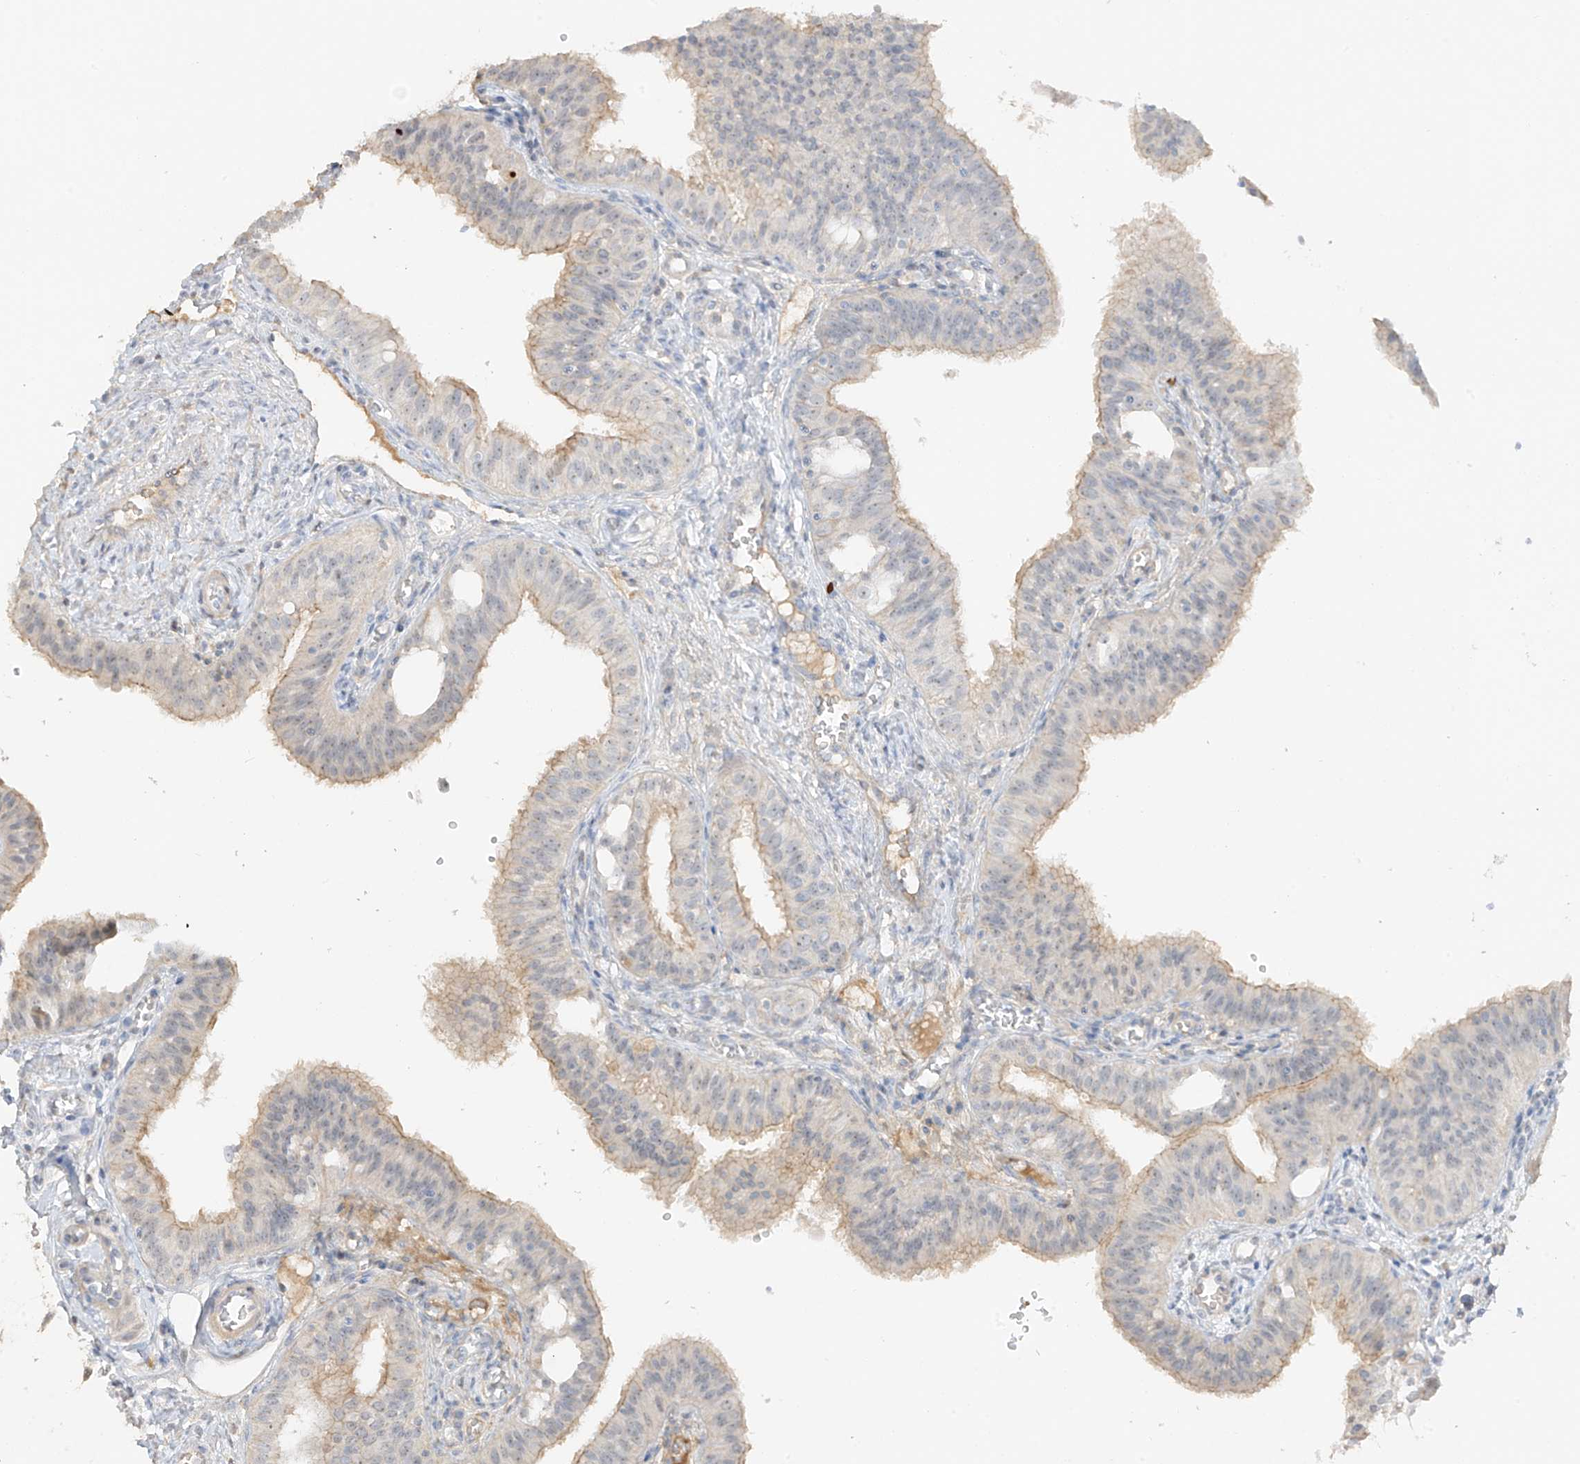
{"staining": {"intensity": "moderate", "quantity": "25%-75%", "location": "cytoplasmic/membranous"}, "tissue": "fallopian tube", "cell_type": "Glandular cells", "image_type": "normal", "snomed": [{"axis": "morphology", "description": "Normal tissue, NOS"}, {"axis": "topography", "description": "Fallopian tube"}, {"axis": "topography", "description": "Ovary"}], "caption": "High-power microscopy captured an IHC micrograph of unremarkable fallopian tube, revealing moderate cytoplasmic/membranous expression in approximately 25%-75% of glandular cells.", "gene": "ZBTB41", "patient": {"sex": "female", "age": 42}}